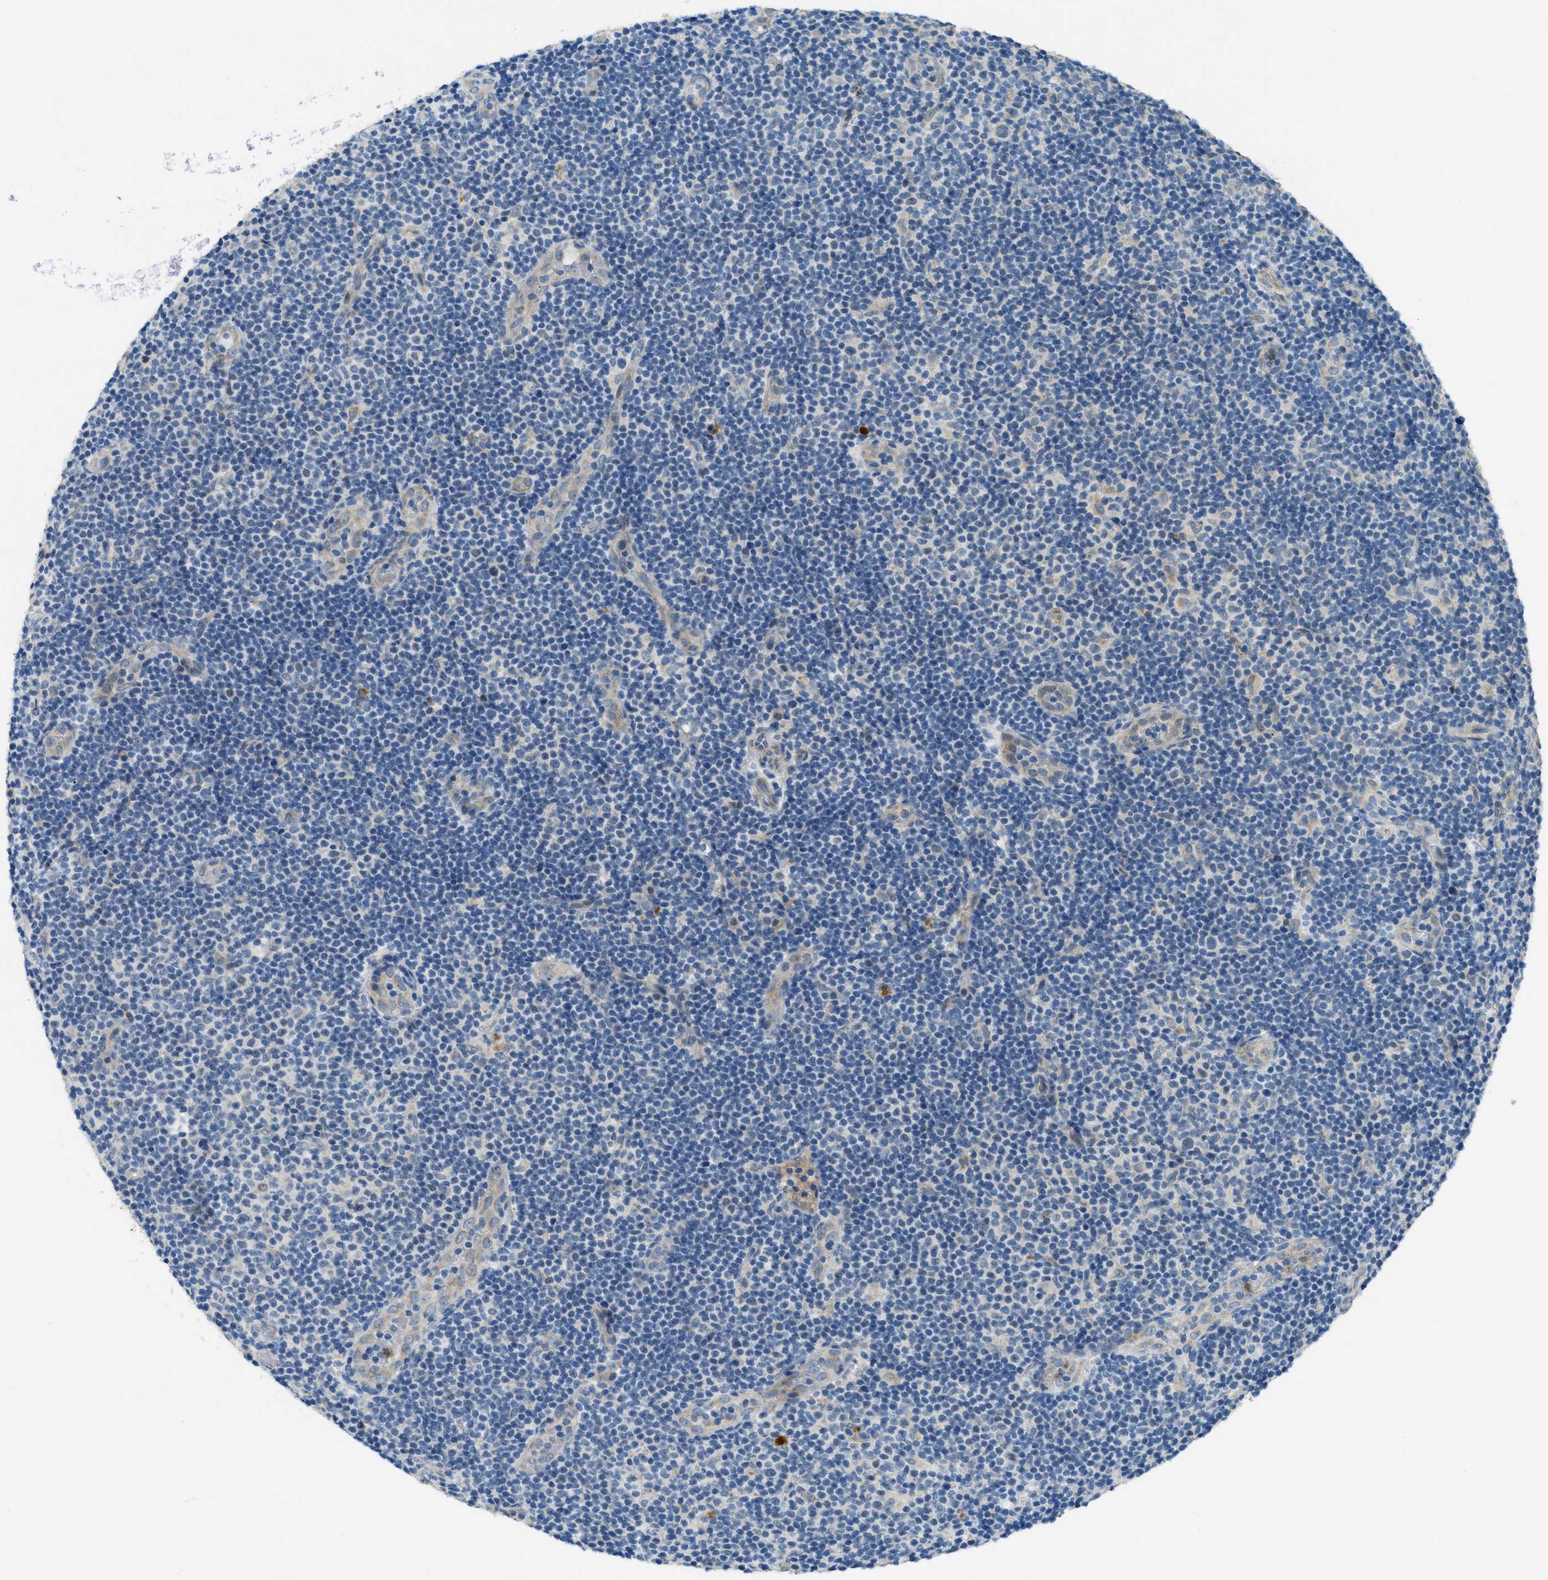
{"staining": {"intensity": "weak", "quantity": "<25%", "location": "cytoplasmic/membranous"}, "tissue": "lymphoma", "cell_type": "Tumor cells", "image_type": "cancer", "snomed": [{"axis": "morphology", "description": "Malignant lymphoma, non-Hodgkin's type, Low grade"}, {"axis": "topography", "description": "Lymph node"}], "caption": "There is no significant expression in tumor cells of lymphoma. (DAB (3,3'-diaminobenzidine) immunohistochemistry visualized using brightfield microscopy, high magnification).", "gene": "SNX14", "patient": {"sex": "male", "age": 83}}